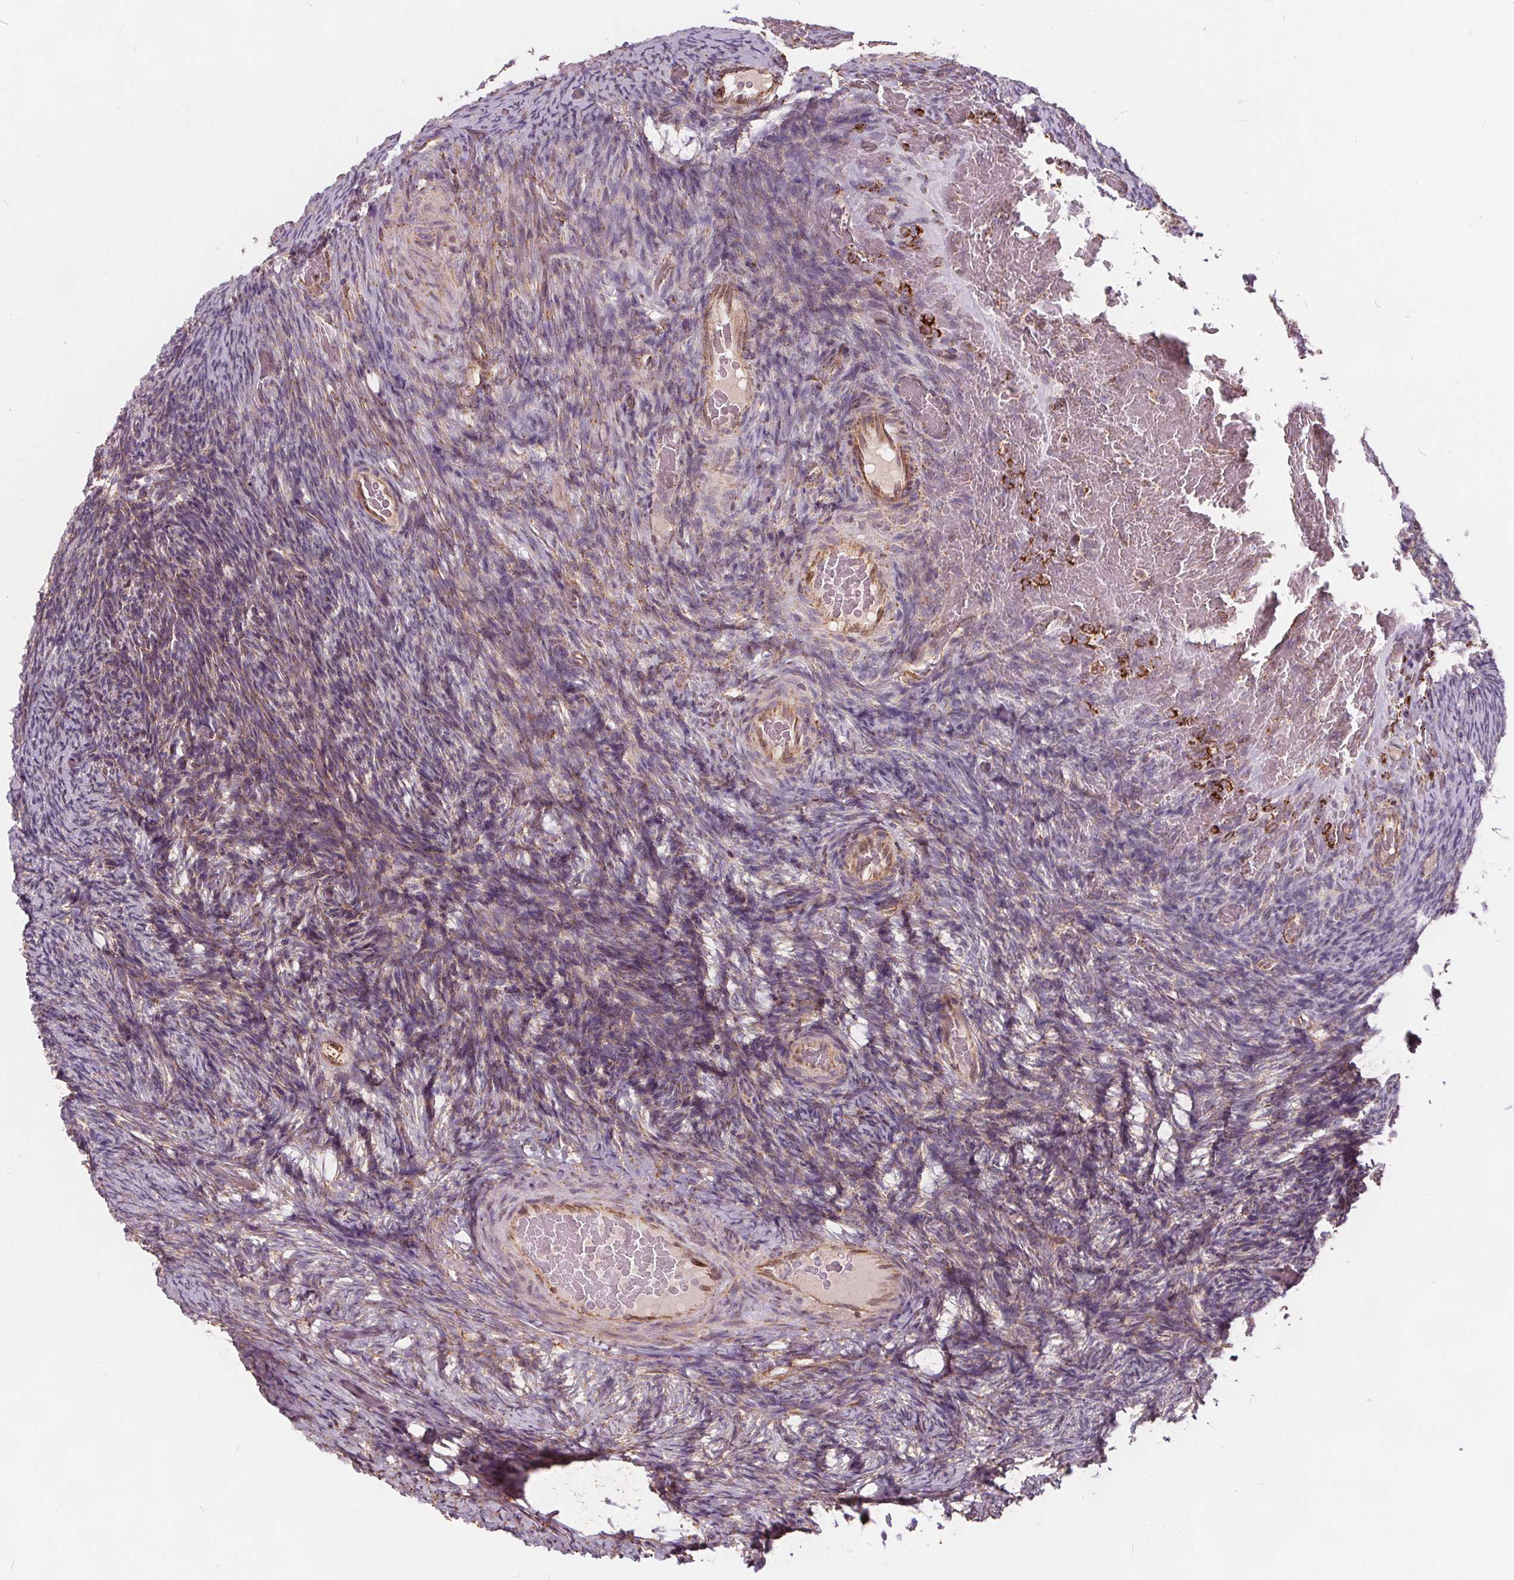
{"staining": {"intensity": "moderate", "quantity": "25%-75%", "location": "cytoplasmic/membranous"}, "tissue": "ovary", "cell_type": "Ovarian stroma cells", "image_type": "normal", "snomed": [{"axis": "morphology", "description": "Normal tissue, NOS"}, {"axis": "topography", "description": "Ovary"}], "caption": "Immunohistochemical staining of unremarkable human ovary shows moderate cytoplasmic/membranous protein staining in about 25%-75% of ovarian stroma cells. Using DAB (3,3'-diaminobenzidine) (brown) and hematoxylin (blue) stains, captured at high magnification using brightfield microscopy.", "gene": "PLSCR3", "patient": {"sex": "female", "age": 34}}